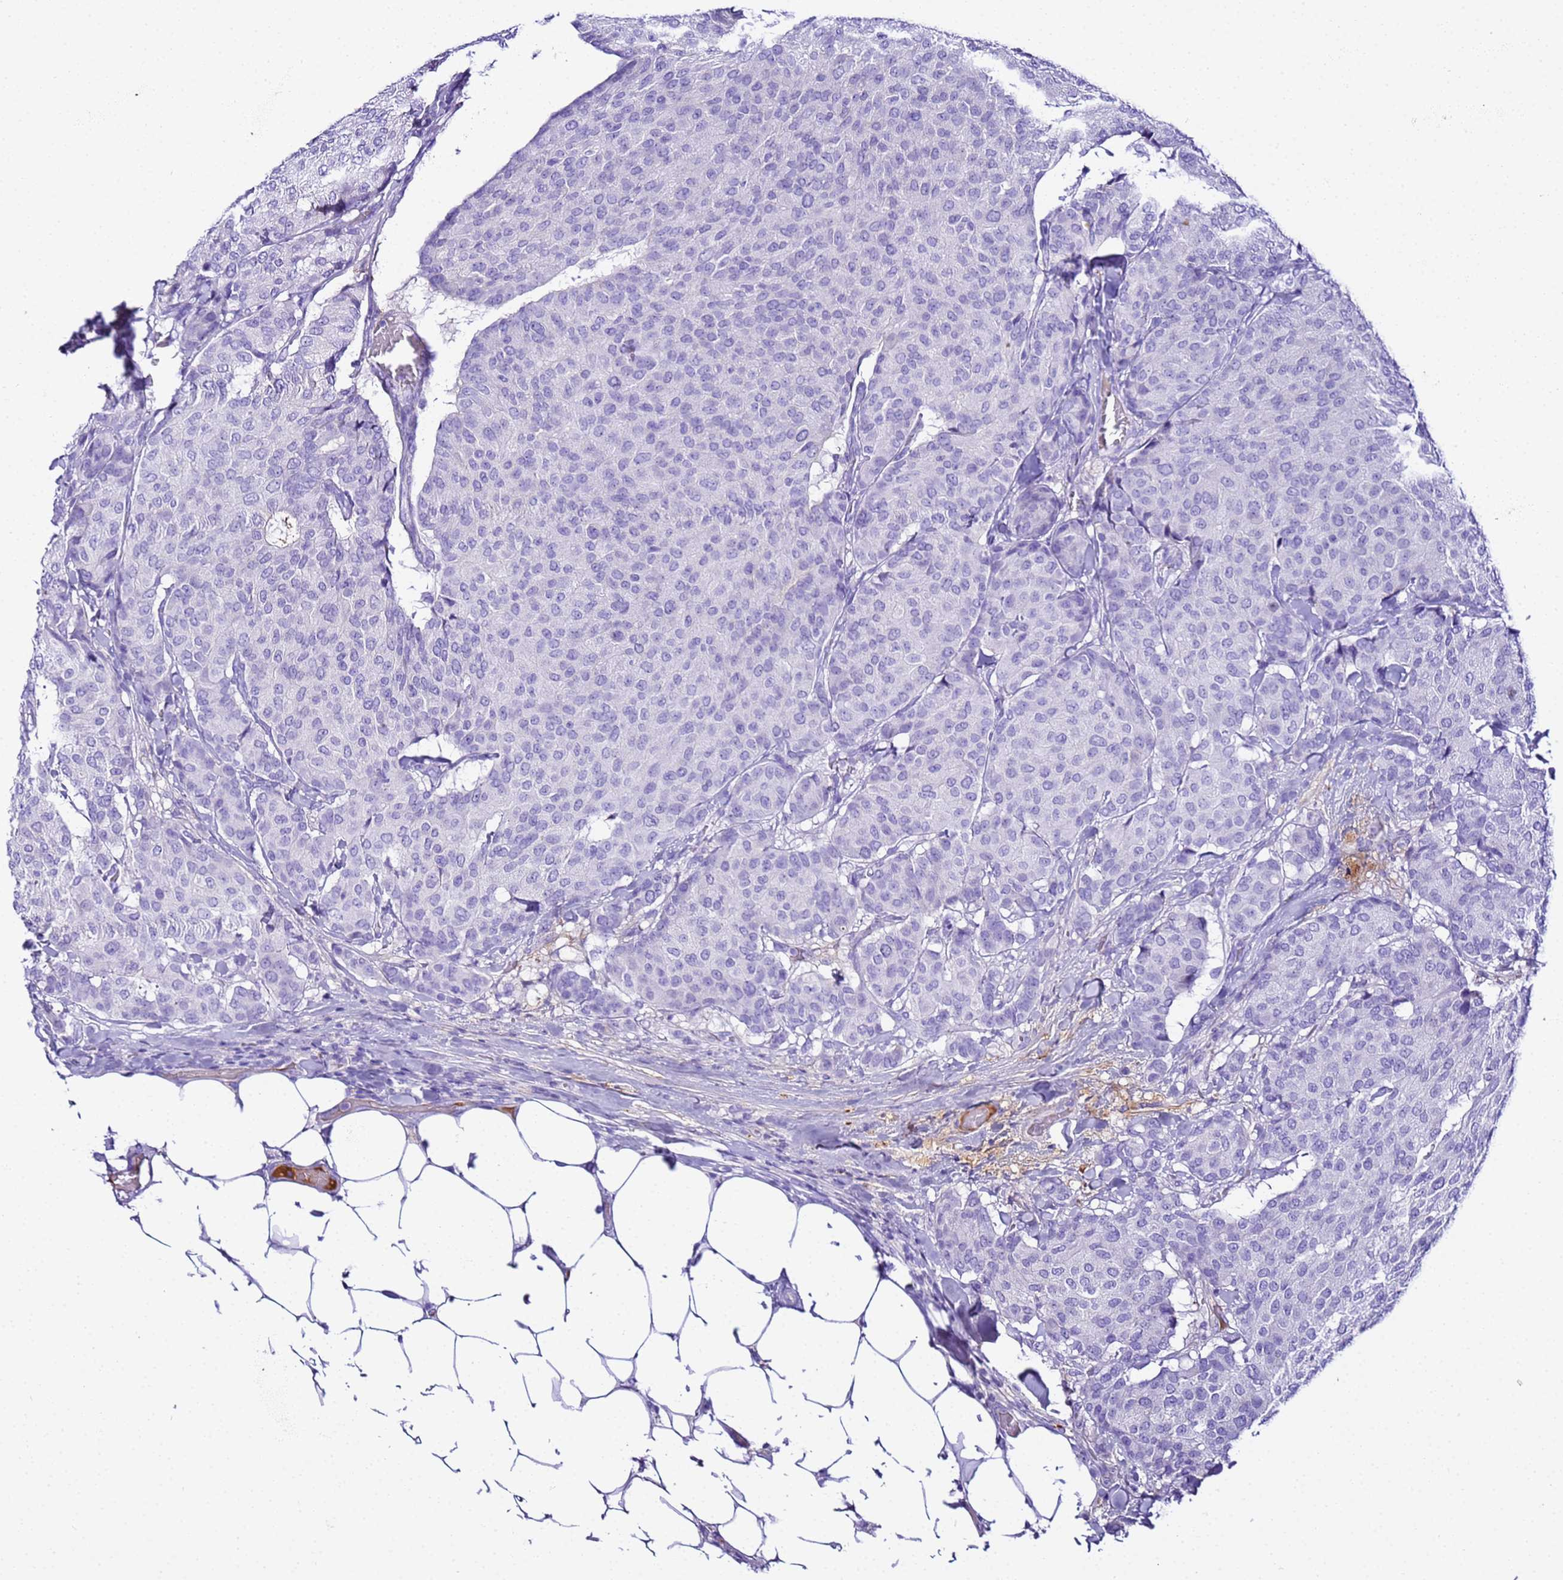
{"staining": {"intensity": "negative", "quantity": "none", "location": "none"}, "tissue": "breast cancer", "cell_type": "Tumor cells", "image_type": "cancer", "snomed": [{"axis": "morphology", "description": "Duct carcinoma"}, {"axis": "topography", "description": "Breast"}], "caption": "Histopathology image shows no significant protein expression in tumor cells of breast cancer (invasive ductal carcinoma).", "gene": "CFHR2", "patient": {"sex": "female", "age": 75}}